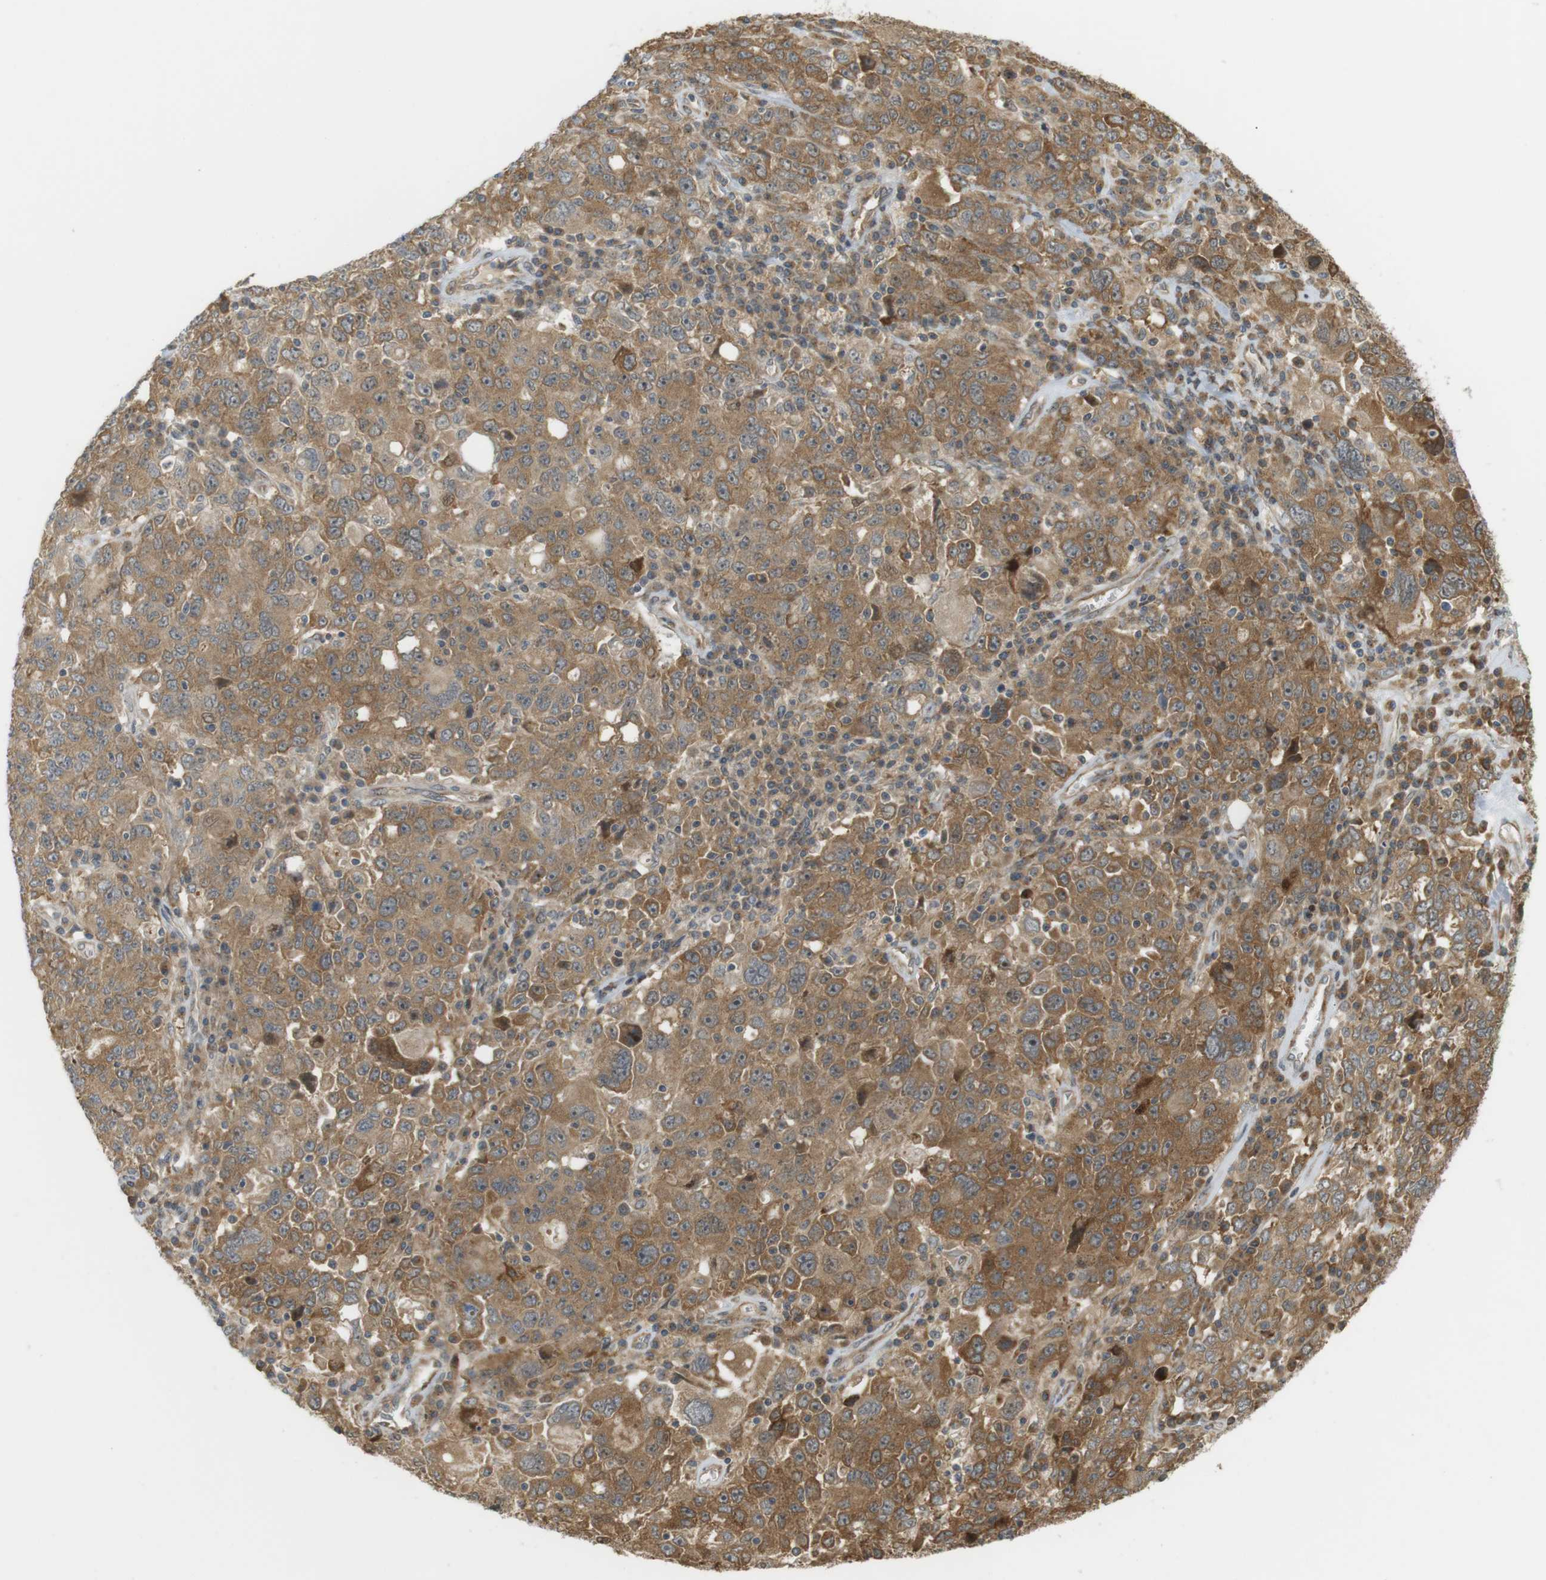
{"staining": {"intensity": "moderate", "quantity": ">75%", "location": "cytoplasmic/membranous,nuclear"}, "tissue": "ovarian cancer", "cell_type": "Tumor cells", "image_type": "cancer", "snomed": [{"axis": "morphology", "description": "Carcinoma, endometroid"}, {"axis": "topography", "description": "Ovary"}], "caption": "A micrograph of human endometroid carcinoma (ovarian) stained for a protein demonstrates moderate cytoplasmic/membranous and nuclear brown staining in tumor cells.", "gene": "PA2G4", "patient": {"sex": "female", "age": 62}}